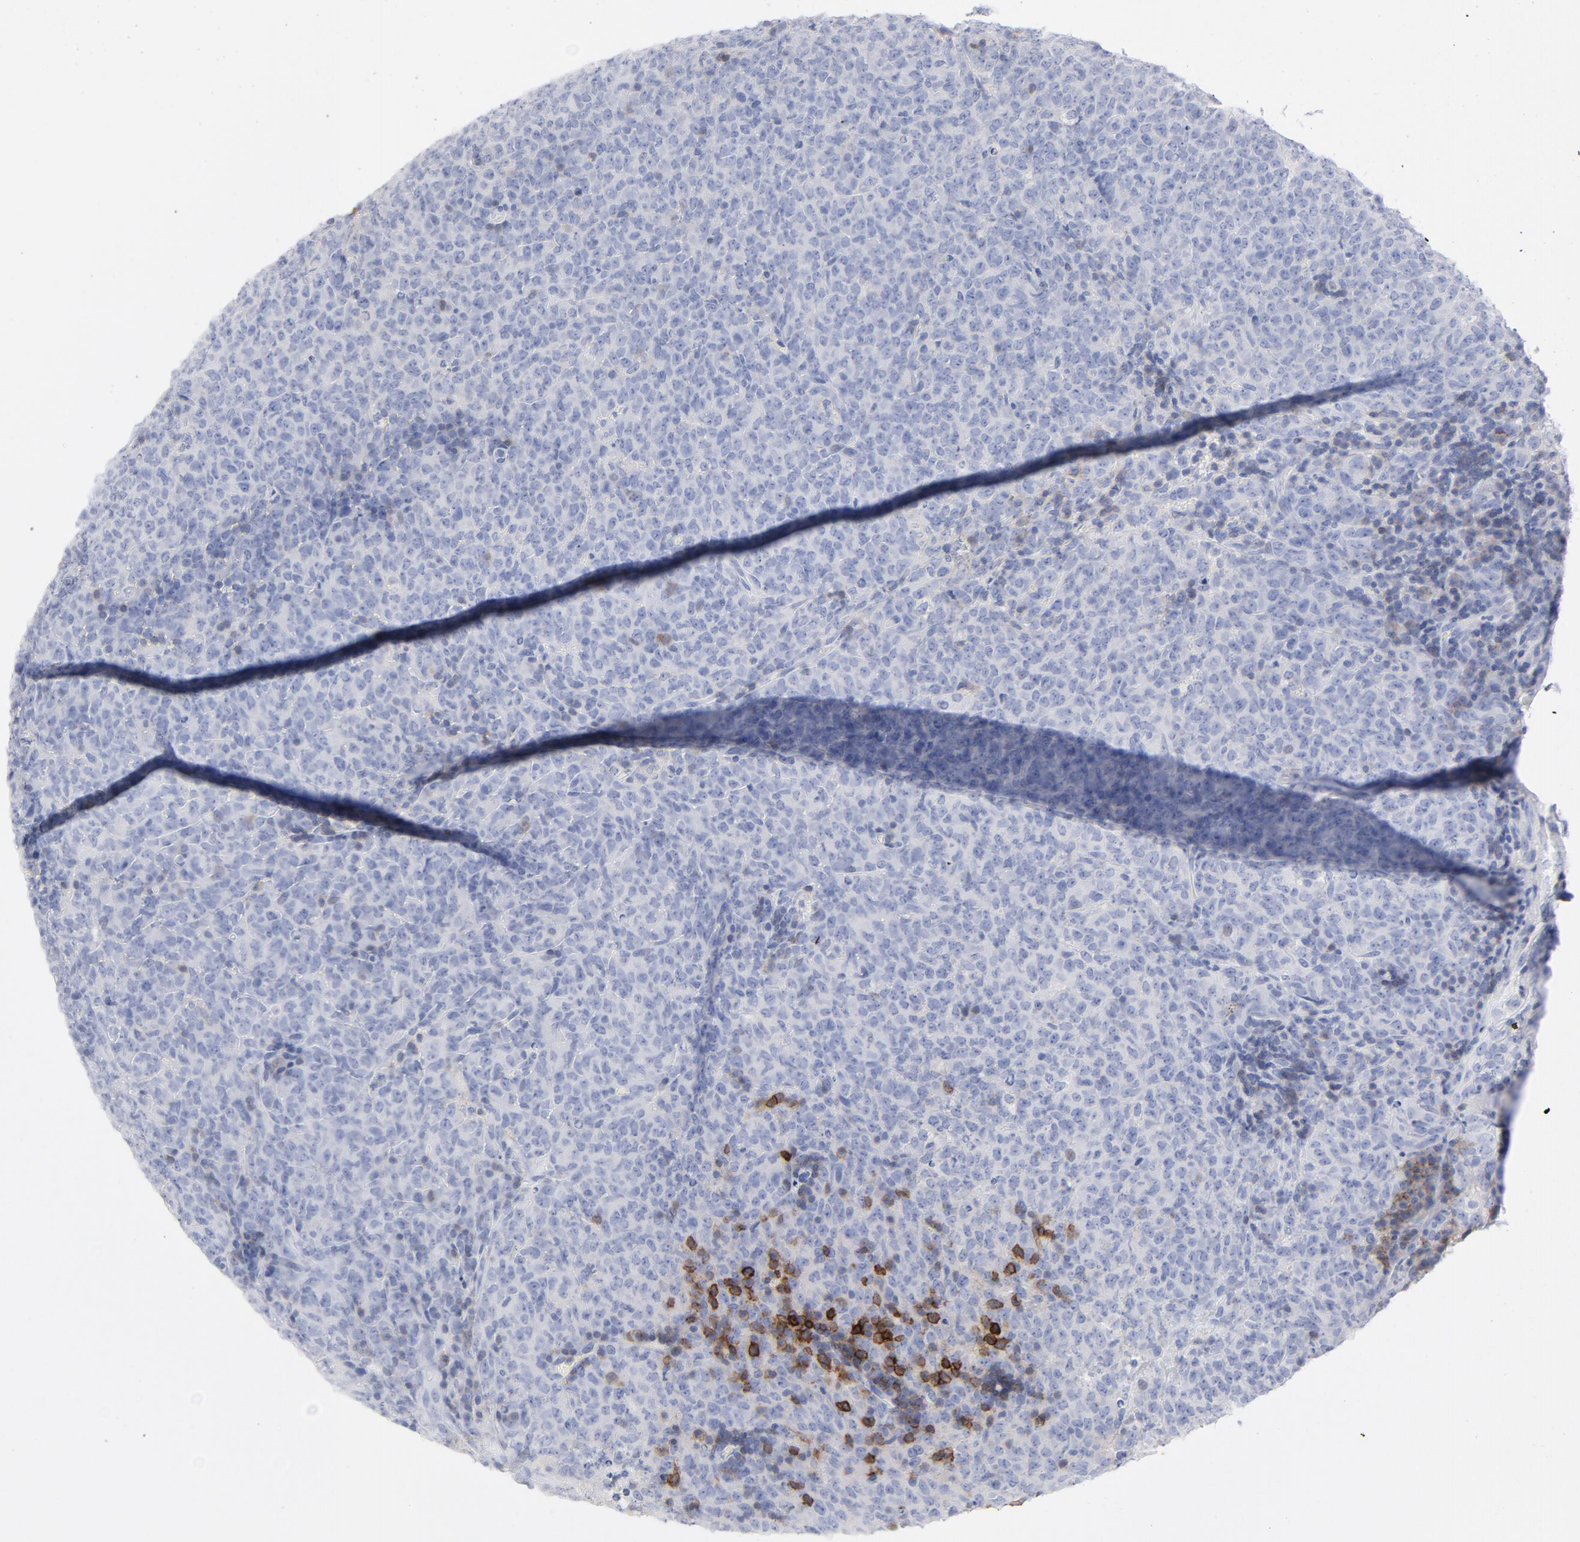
{"staining": {"intensity": "negative", "quantity": "none", "location": "none"}, "tissue": "lymphoma", "cell_type": "Tumor cells", "image_type": "cancer", "snomed": [{"axis": "morphology", "description": "Malignant lymphoma, non-Hodgkin's type, High grade"}, {"axis": "topography", "description": "Tonsil"}], "caption": "Immunohistochemical staining of high-grade malignant lymphoma, non-Hodgkin's type displays no significant expression in tumor cells. The staining was performed using DAB (3,3'-diaminobenzidine) to visualize the protein expression in brown, while the nuclei were stained in blue with hematoxylin (Magnification: 20x).", "gene": "P2RY8", "patient": {"sex": "female", "age": 36}}